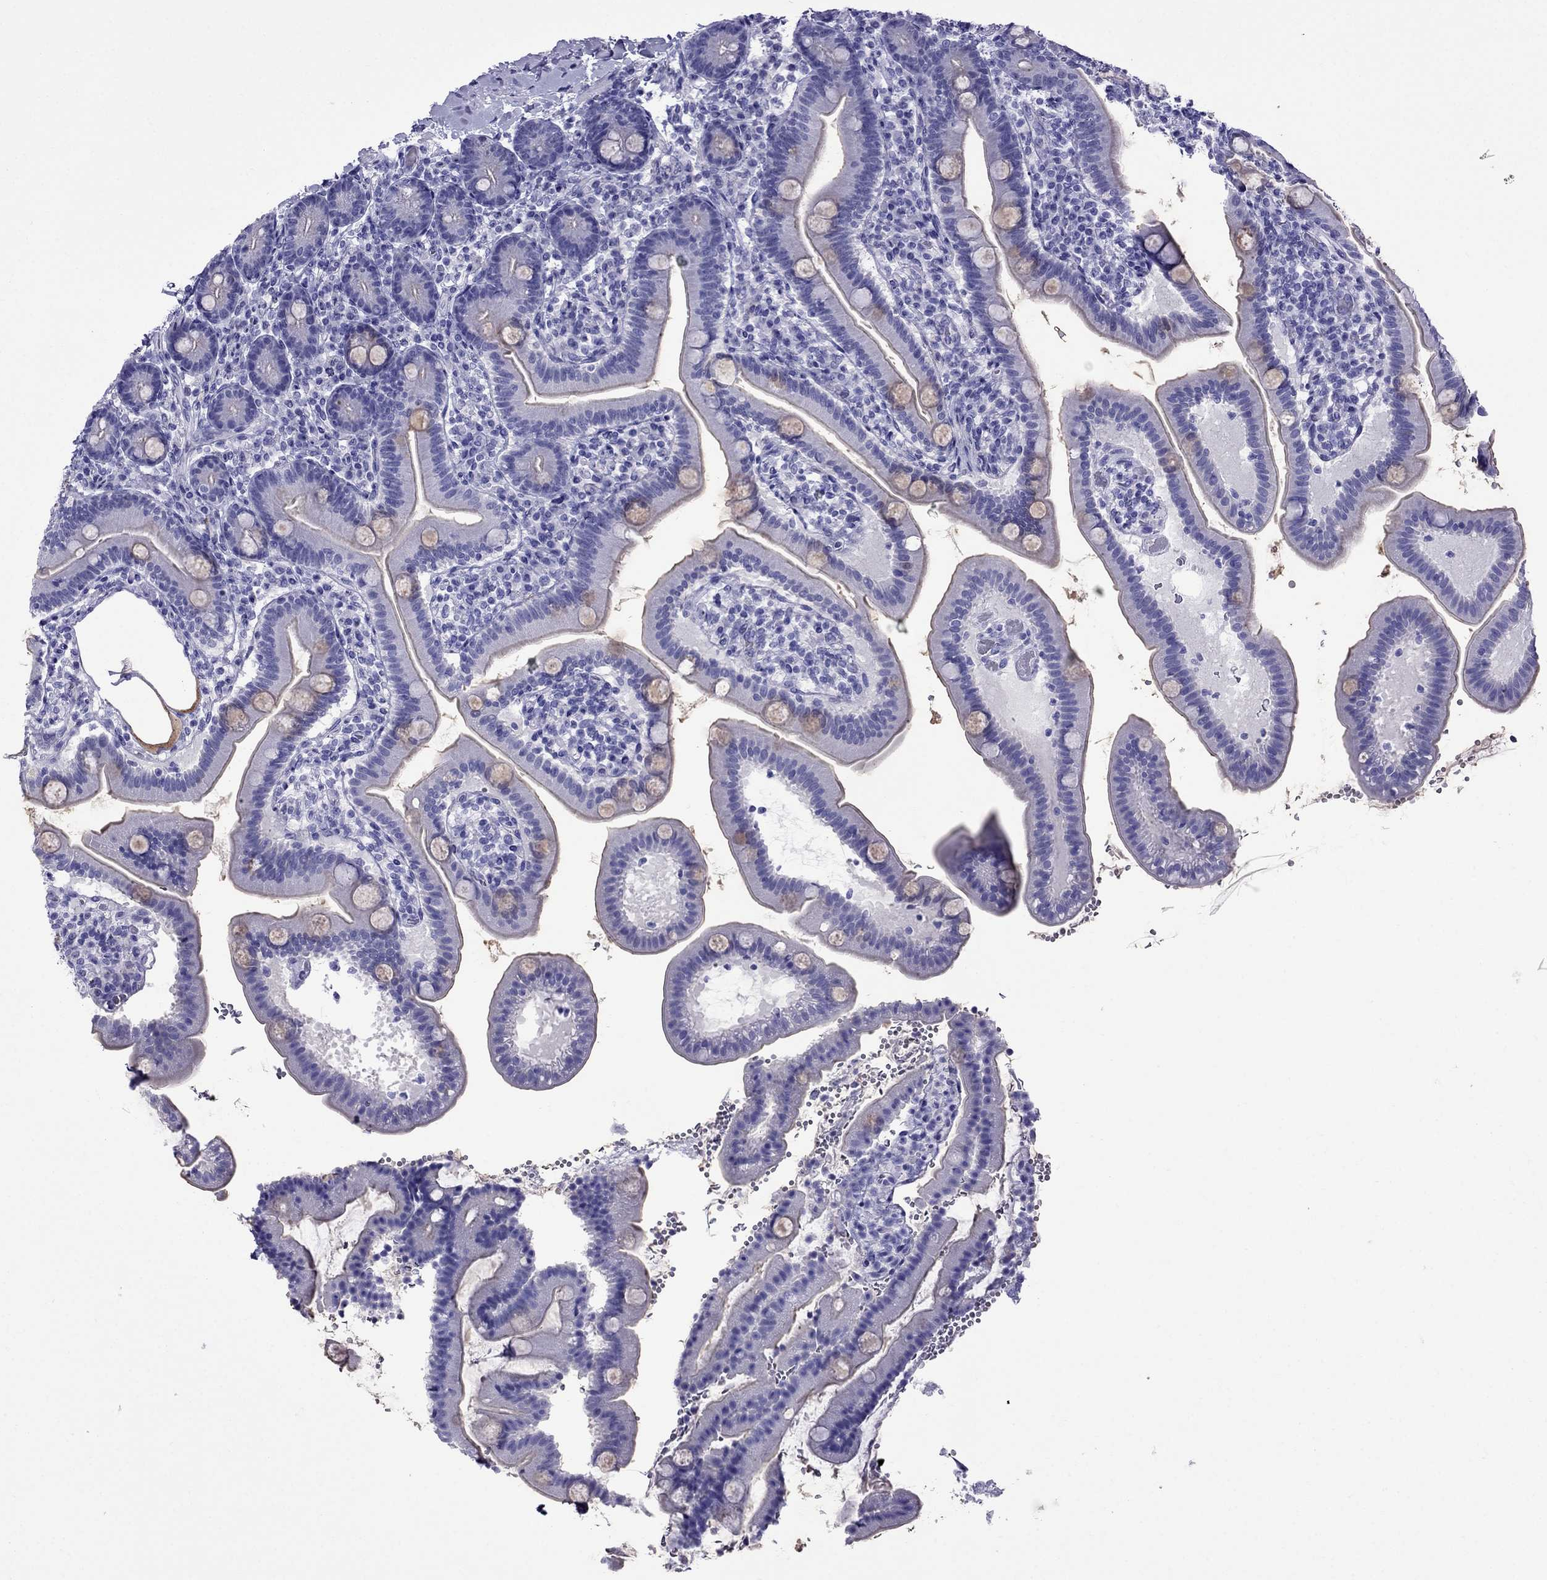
{"staining": {"intensity": "negative", "quantity": "none", "location": "none"}, "tissue": "small intestine", "cell_type": "Glandular cells", "image_type": "normal", "snomed": [{"axis": "morphology", "description": "Normal tissue, NOS"}, {"axis": "topography", "description": "Small intestine"}], "caption": "Immunohistochemistry (IHC) micrograph of benign small intestine: human small intestine stained with DAB demonstrates no significant protein staining in glandular cells. (Brightfield microscopy of DAB (3,3'-diaminobenzidine) IHC at high magnification).", "gene": "CRYBA1", "patient": {"sex": "male", "age": 66}}